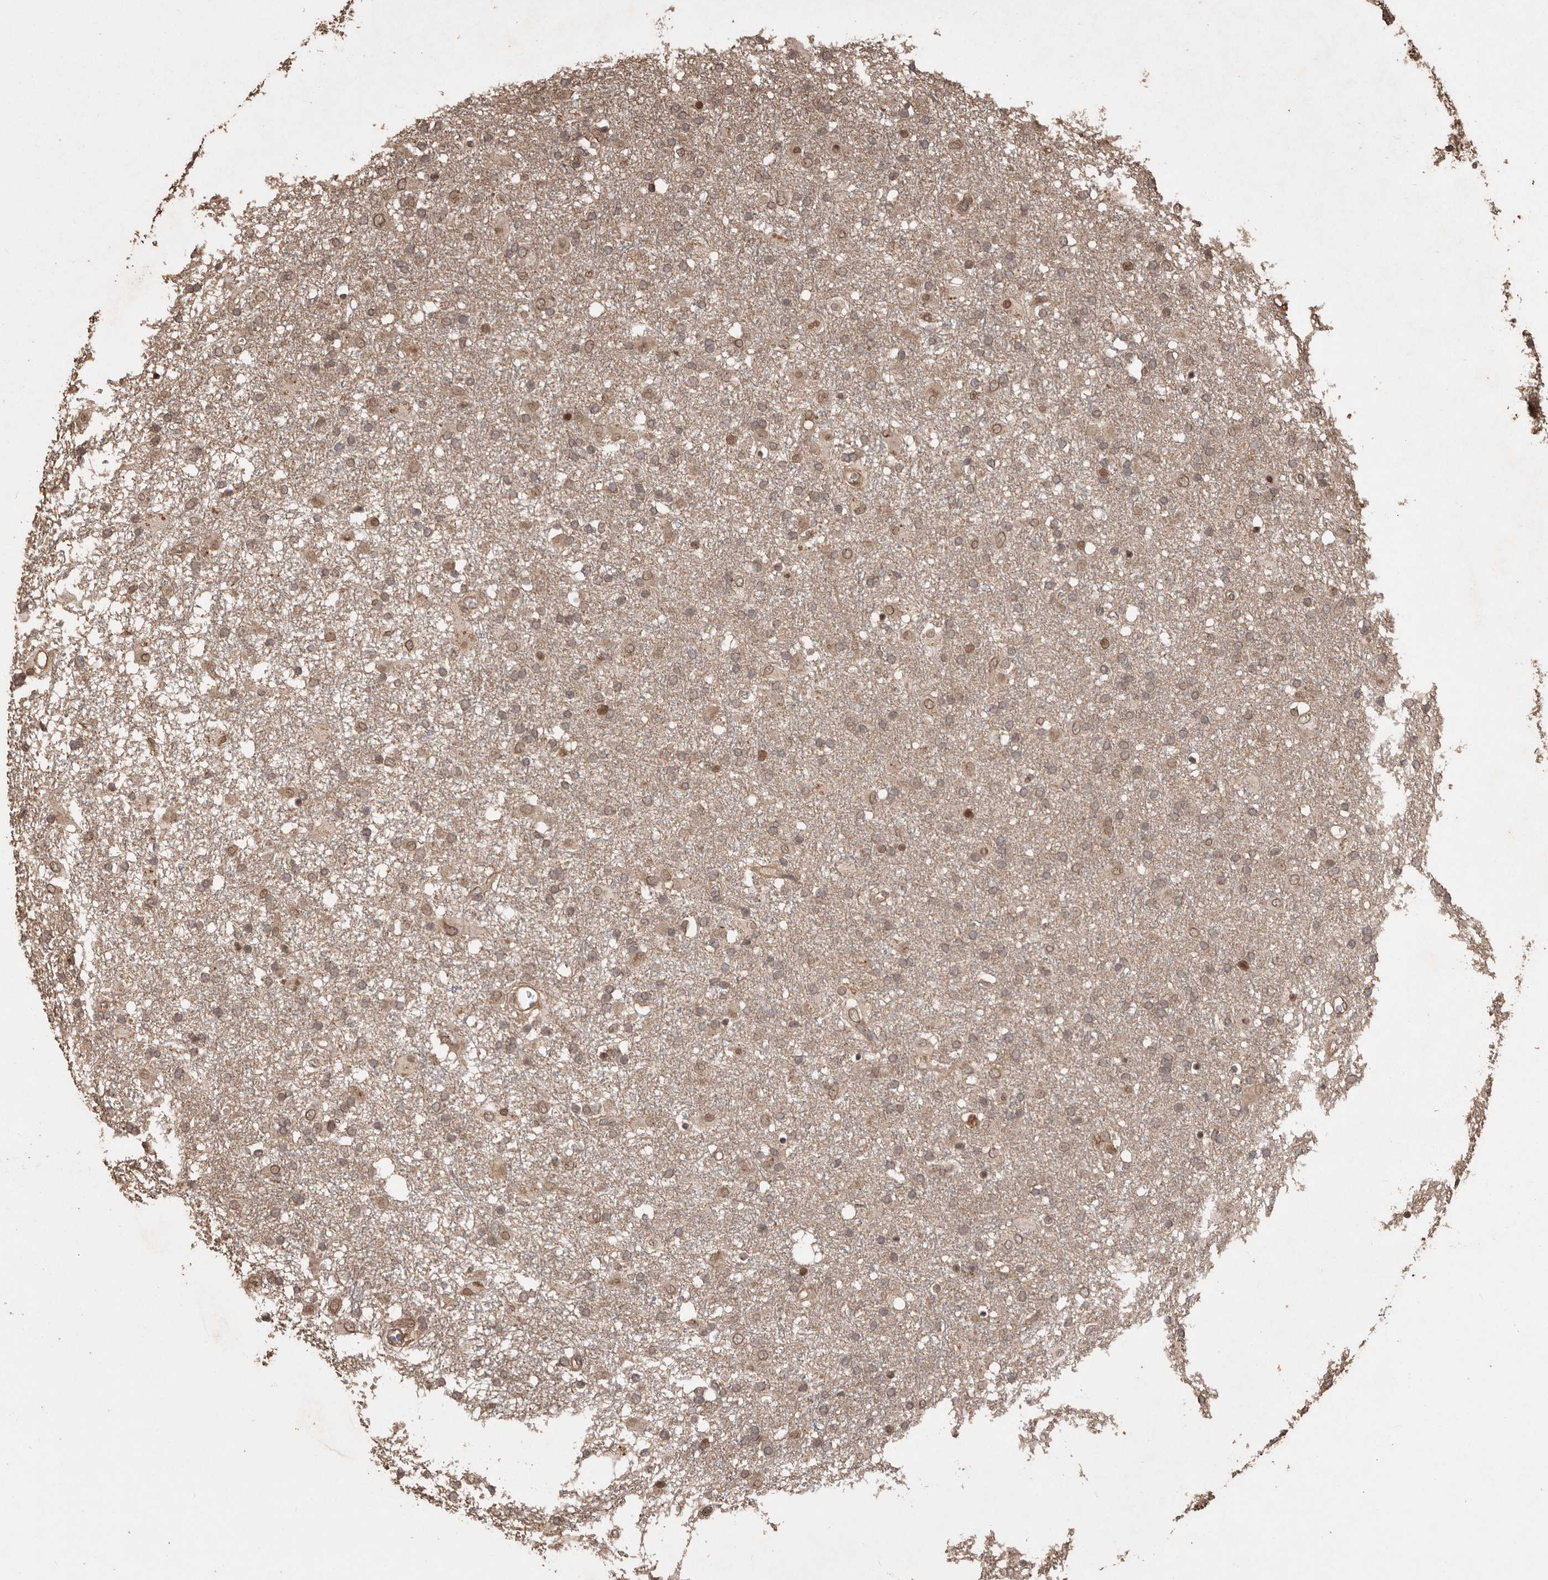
{"staining": {"intensity": "weak", "quantity": ">75%", "location": "cytoplasmic/membranous,nuclear"}, "tissue": "glioma", "cell_type": "Tumor cells", "image_type": "cancer", "snomed": [{"axis": "morphology", "description": "Glioma, malignant, Low grade"}, {"axis": "topography", "description": "Brain"}], "caption": "Immunohistochemistry of glioma demonstrates low levels of weak cytoplasmic/membranous and nuclear expression in approximately >75% of tumor cells.", "gene": "NUP43", "patient": {"sex": "male", "age": 65}}